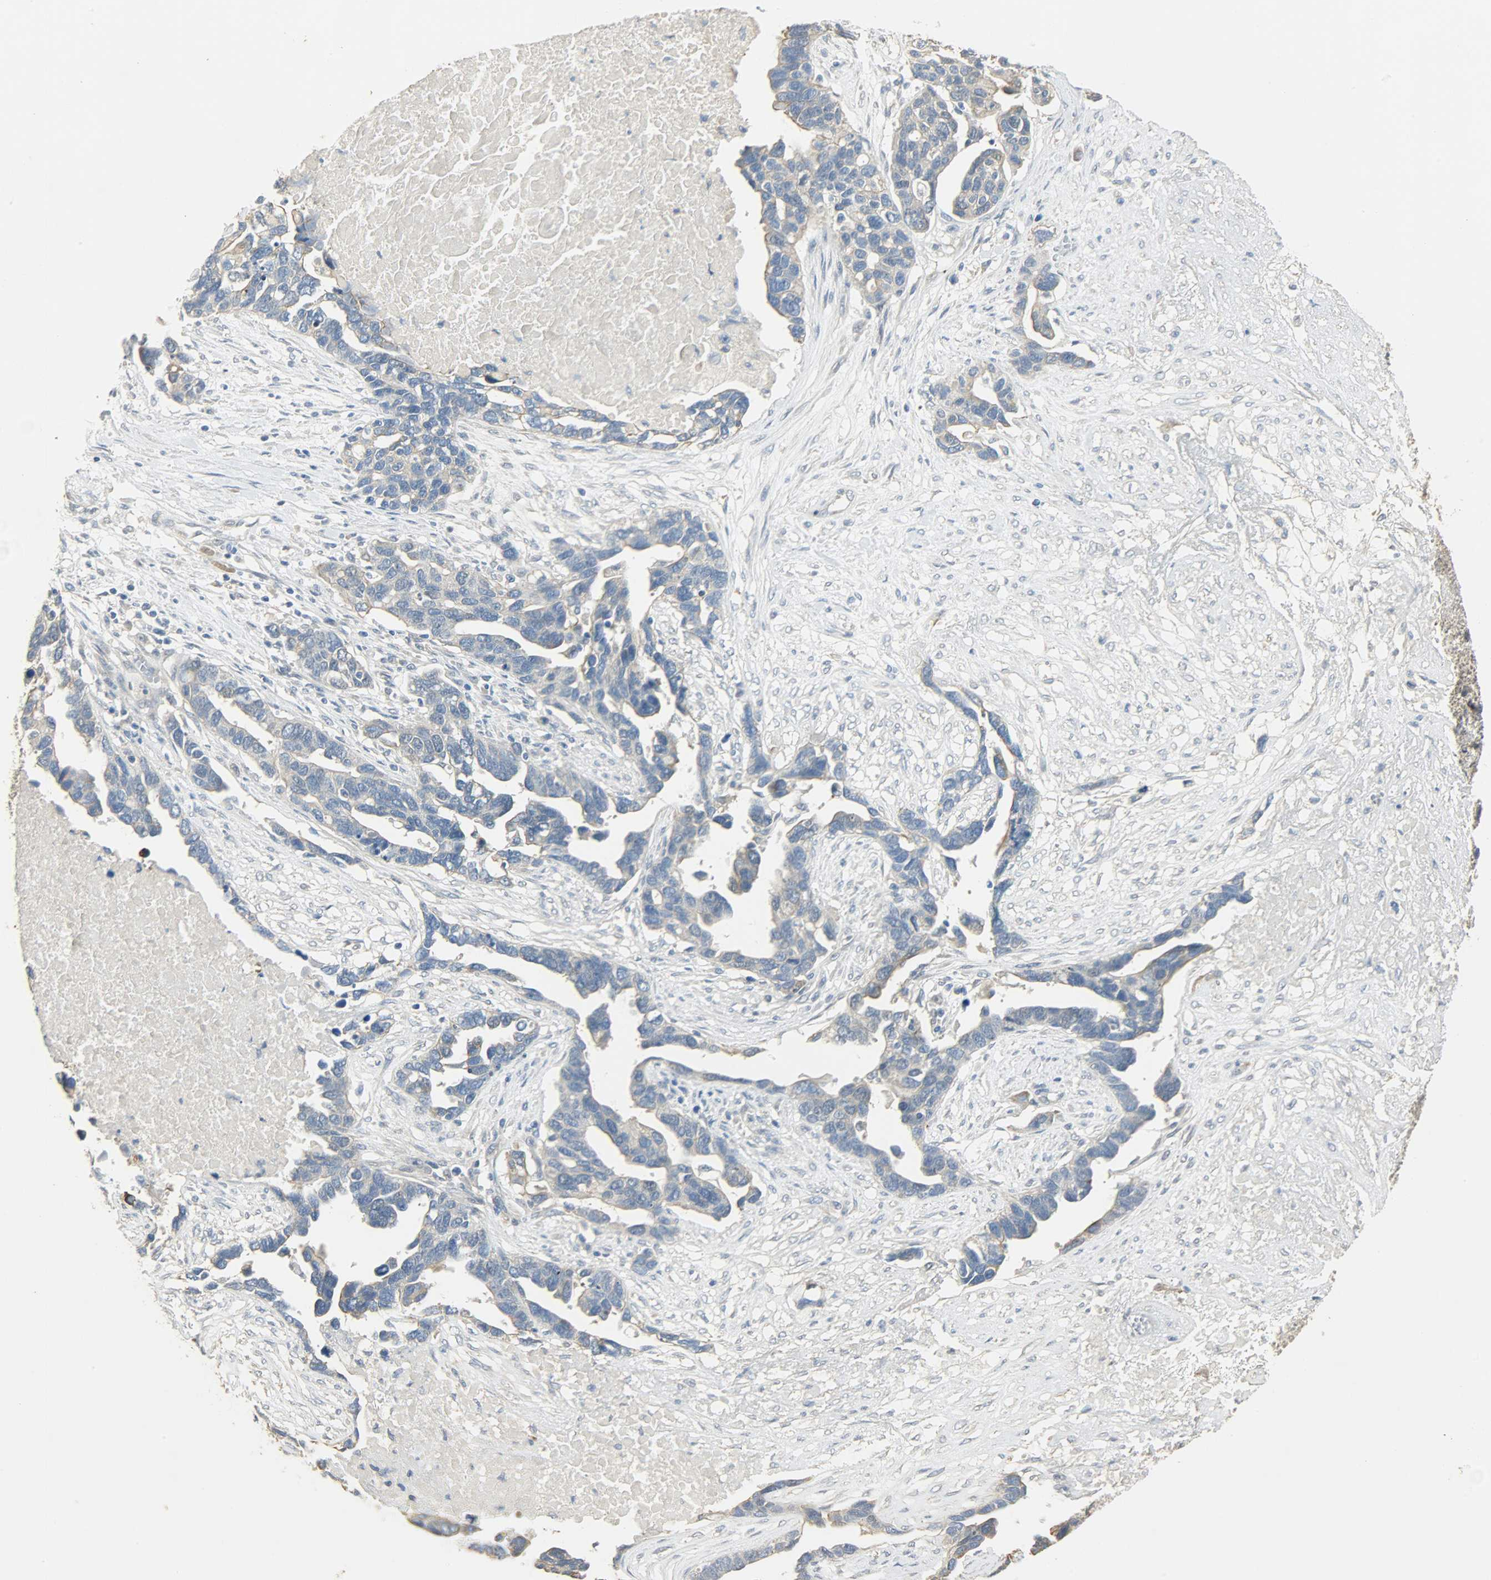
{"staining": {"intensity": "moderate", "quantity": "25%-75%", "location": "cytoplasmic/membranous"}, "tissue": "ovarian cancer", "cell_type": "Tumor cells", "image_type": "cancer", "snomed": [{"axis": "morphology", "description": "Cystadenocarcinoma, serous, NOS"}, {"axis": "topography", "description": "Ovary"}], "caption": "A high-resolution image shows IHC staining of ovarian serous cystadenocarcinoma, which reveals moderate cytoplasmic/membranous expression in about 25%-75% of tumor cells.", "gene": "USP13", "patient": {"sex": "female", "age": 54}}